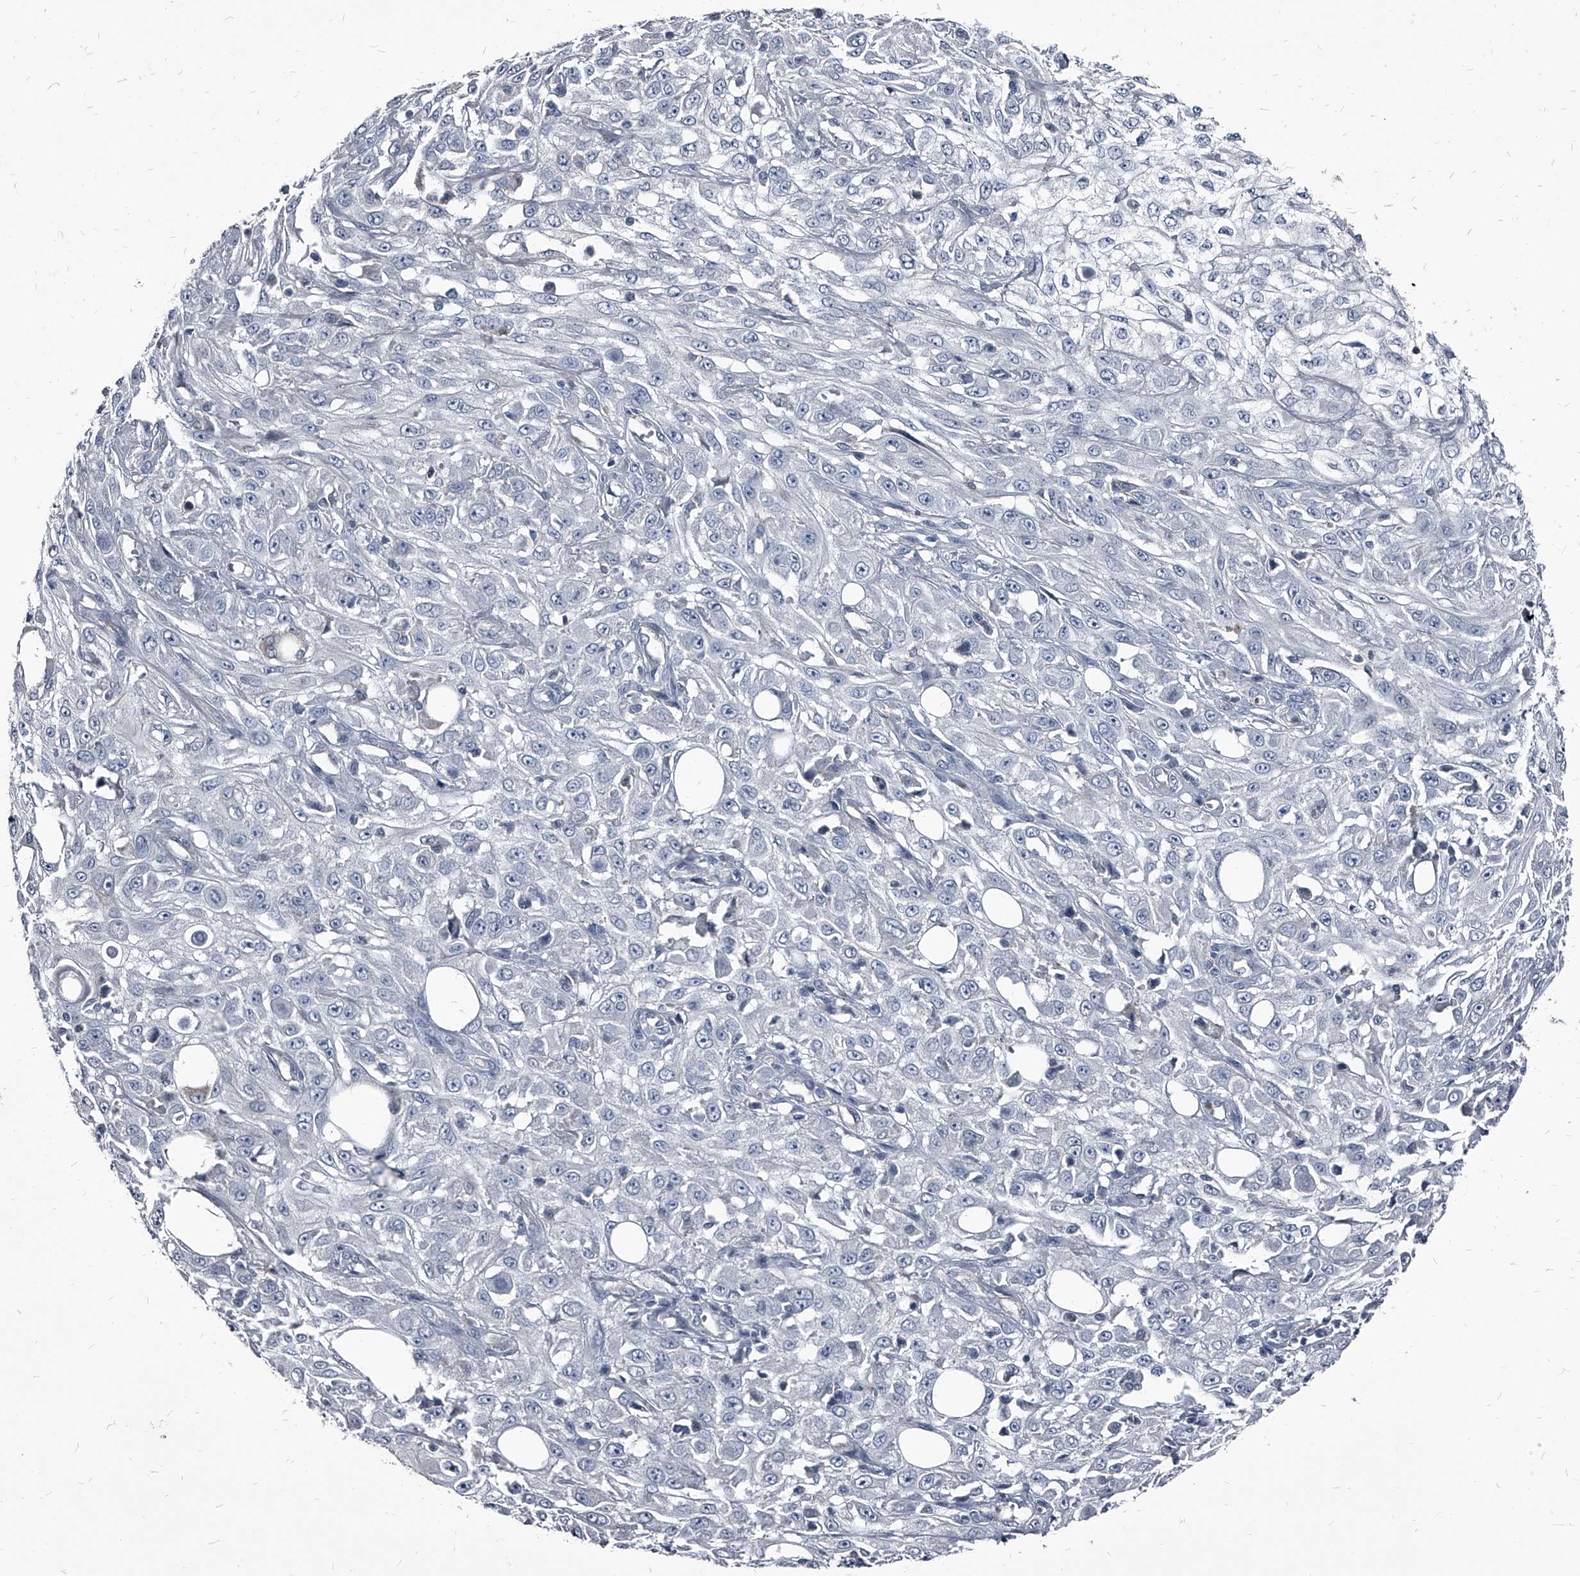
{"staining": {"intensity": "negative", "quantity": "none", "location": "none"}, "tissue": "skin cancer", "cell_type": "Tumor cells", "image_type": "cancer", "snomed": [{"axis": "morphology", "description": "Squamous cell carcinoma, NOS"}, {"axis": "morphology", "description": "Squamous cell carcinoma, metastatic, NOS"}, {"axis": "topography", "description": "Skin"}, {"axis": "topography", "description": "Lymph node"}], "caption": "Tumor cells are negative for brown protein staining in skin cancer. (DAB (3,3'-diaminobenzidine) IHC with hematoxylin counter stain).", "gene": "PGLYRP3", "patient": {"sex": "male", "age": 75}}